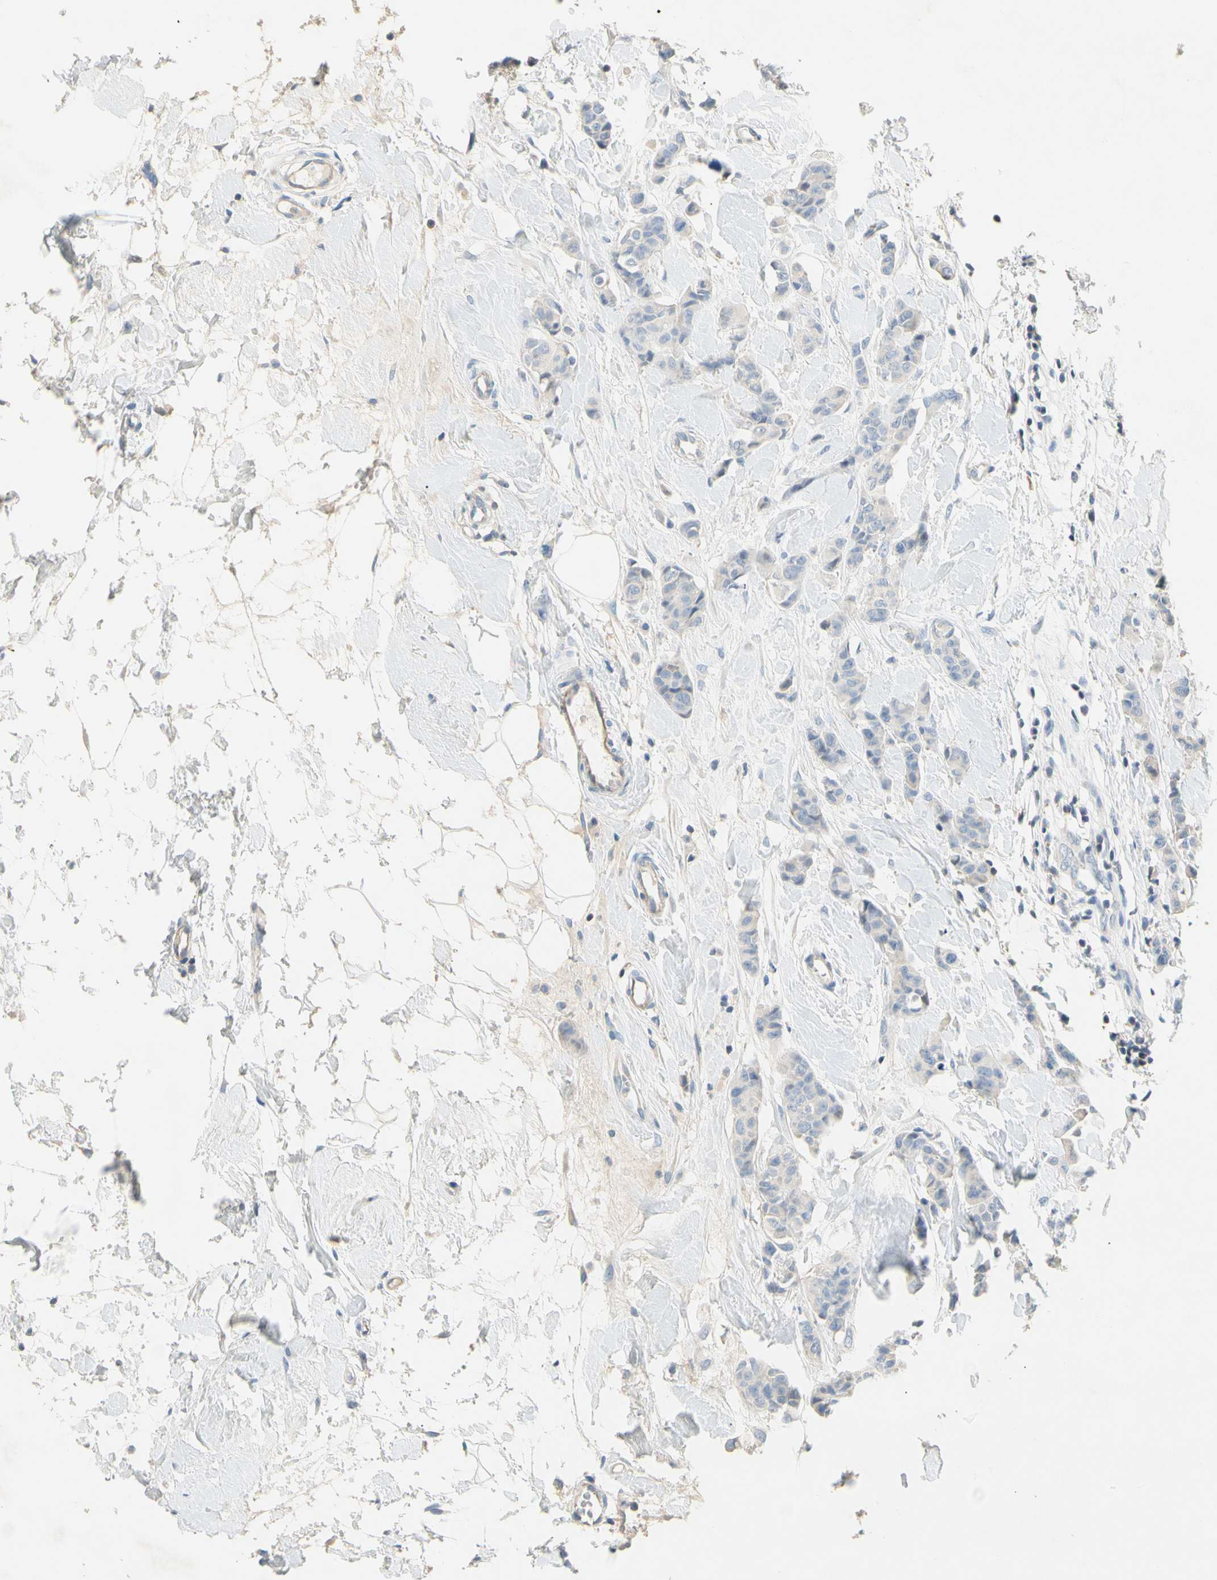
{"staining": {"intensity": "negative", "quantity": "none", "location": "none"}, "tissue": "breast cancer", "cell_type": "Tumor cells", "image_type": "cancer", "snomed": [{"axis": "morphology", "description": "Normal tissue, NOS"}, {"axis": "morphology", "description": "Duct carcinoma"}, {"axis": "topography", "description": "Breast"}], "caption": "High magnification brightfield microscopy of breast cancer (invasive ductal carcinoma) stained with DAB (brown) and counterstained with hematoxylin (blue): tumor cells show no significant expression. (Brightfield microscopy of DAB (3,3'-diaminobenzidine) IHC at high magnification).", "gene": "CCM2L", "patient": {"sex": "female", "age": 40}}